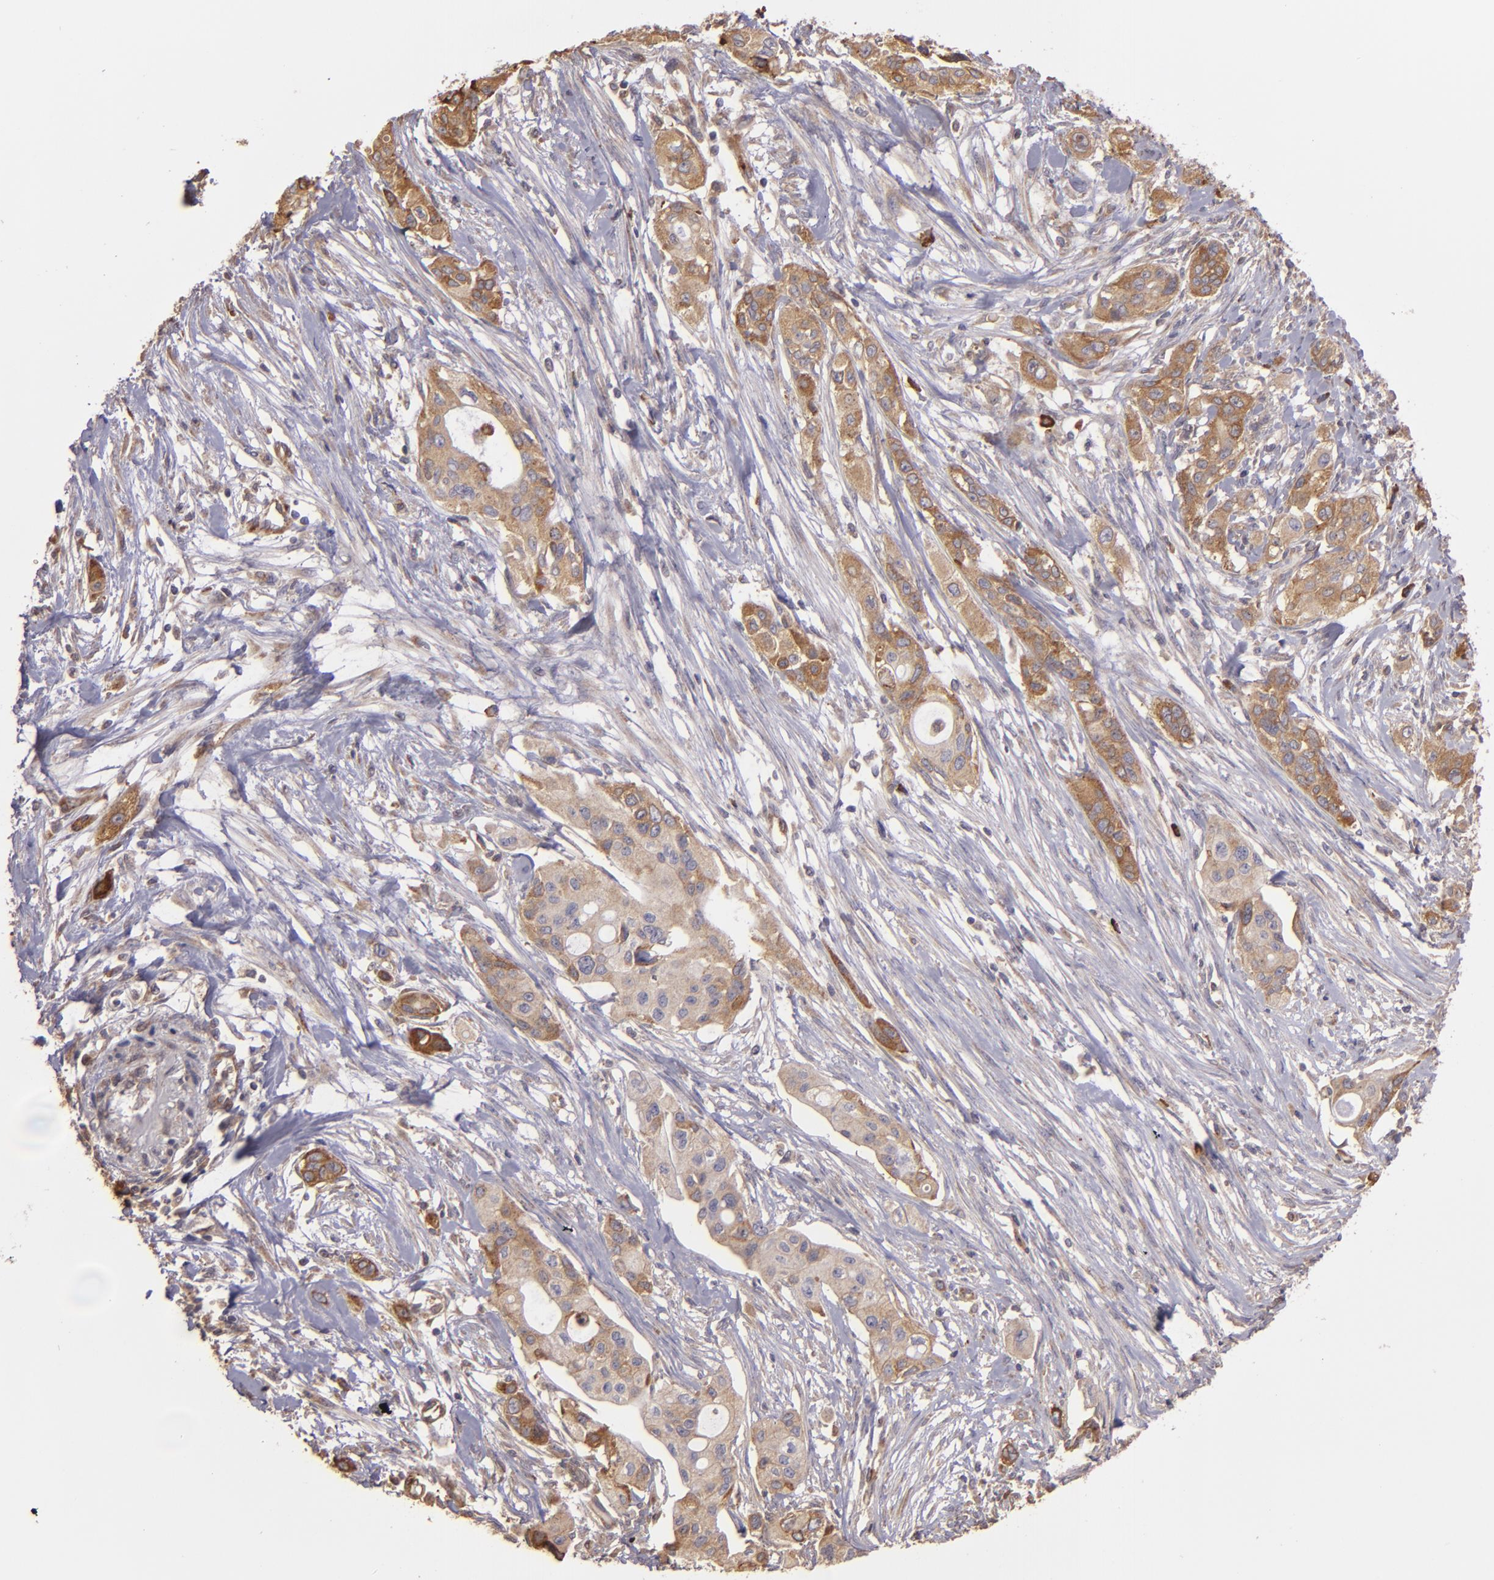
{"staining": {"intensity": "strong", "quantity": ">75%", "location": "cytoplasmic/membranous"}, "tissue": "pancreatic cancer", "cell_type": "Tumor cells", "image_type": "cancer", "snomed": [{"axis": "morphology", "description": "Adenocarcinoma, NOS"}, {"axis": "topography", "description": "Pancreas"}], "caption": "Human pancreatic adenocarcinoma stained for a protein (brown) demonstrates strong cytoplasmic/membranous positive expression in approximately >75% of tumor cells.", "gene": "ECE1", "patient": {"sex": "female", "age": 60}}